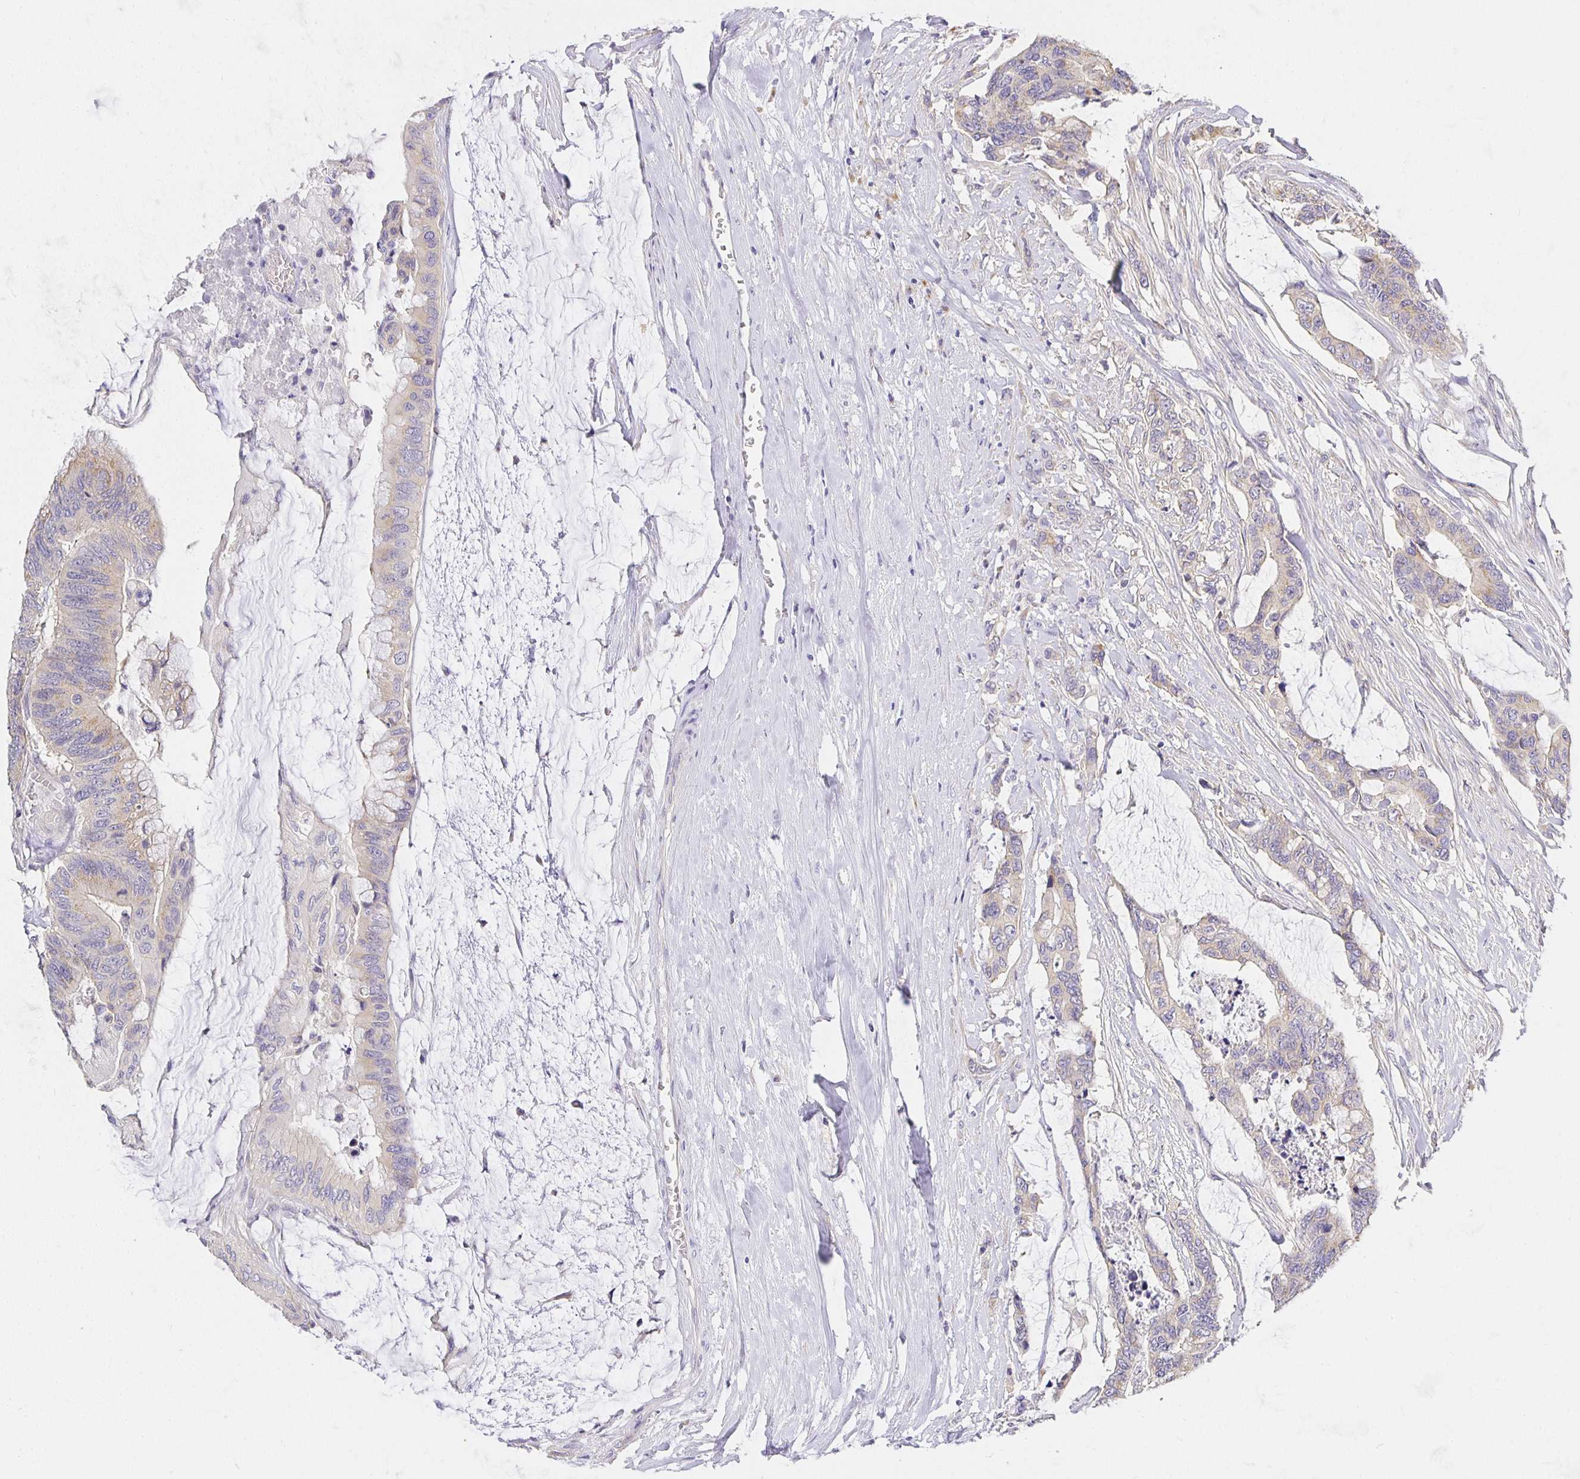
{"staining": {"intensity": "weak", "quantity": "25%-75%", "location": "cytoplasmic/membranous"}, "tissue": "colorectal cancer", "cell_type": "Tumor cells", "image_type": "cancer", "snomed": [{"axis": "morphology", "description": "Adenocarcinoma, NOS"}, {"axis": "topography", "description": "Rectum"}], "caption": "High-magnification brightfield microscopy of colorectal cancer stained with DAB (brown) and counterstained with hematoxylin (blue). tumor cells exhibit weak cytoplasmic/membranous expression is appreciated in about25%-75% of cells. The staining is performed using DAB (3,3'-diaminobenzidine) brown chromogen to label protein expression. The nuclei are counter-stained blue using hematoxylin.", "gene": "OPALIN", "patient": {"sex": "female", "age": 59}}